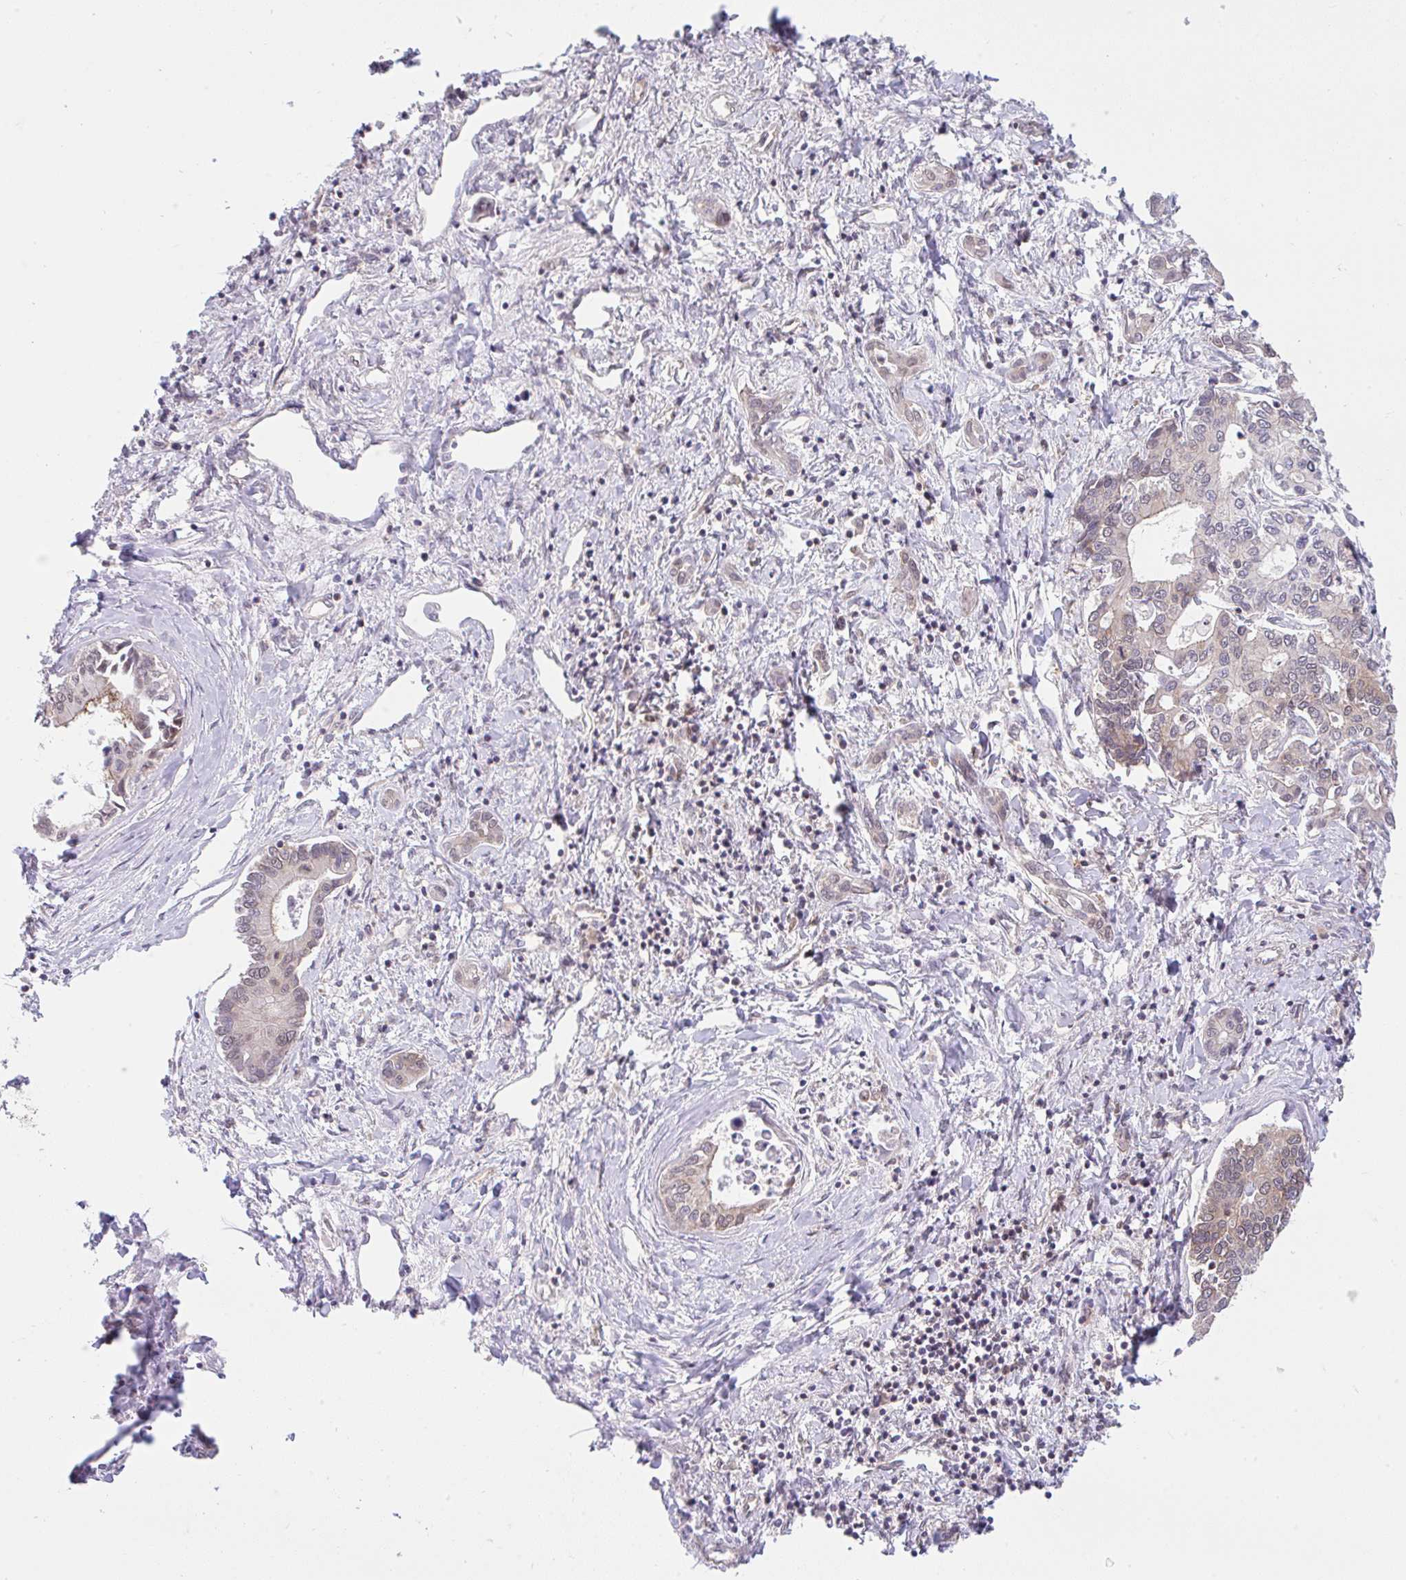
{"staining": {"intensity": "weak", "quantity": "25%-75%", "location": "cytoplasmic/membranous,nuclear"}, "tissue": "liver cancer", "cell_type": "Tumor cells", "image_type": "cancer", "snomed": [{"axis": "morphology", "description": "Cholangiocarcinoma"}, {"axis": "topography", "description": "Liver"}], "caption": "High-magnification brightfield microscopy of liver cancer (cholangiocarcinoma) stained with DAB (3,3'-diaminobenzidine) (brown) and counterstained with hematoxylin (blue). tumor cells exhibit weak cytoplasmic/membranous and nuclear staining is identified in about25%-75% of cells.", "gene": "RALBP1", "patient": {"sex": "male", "age": 66}}